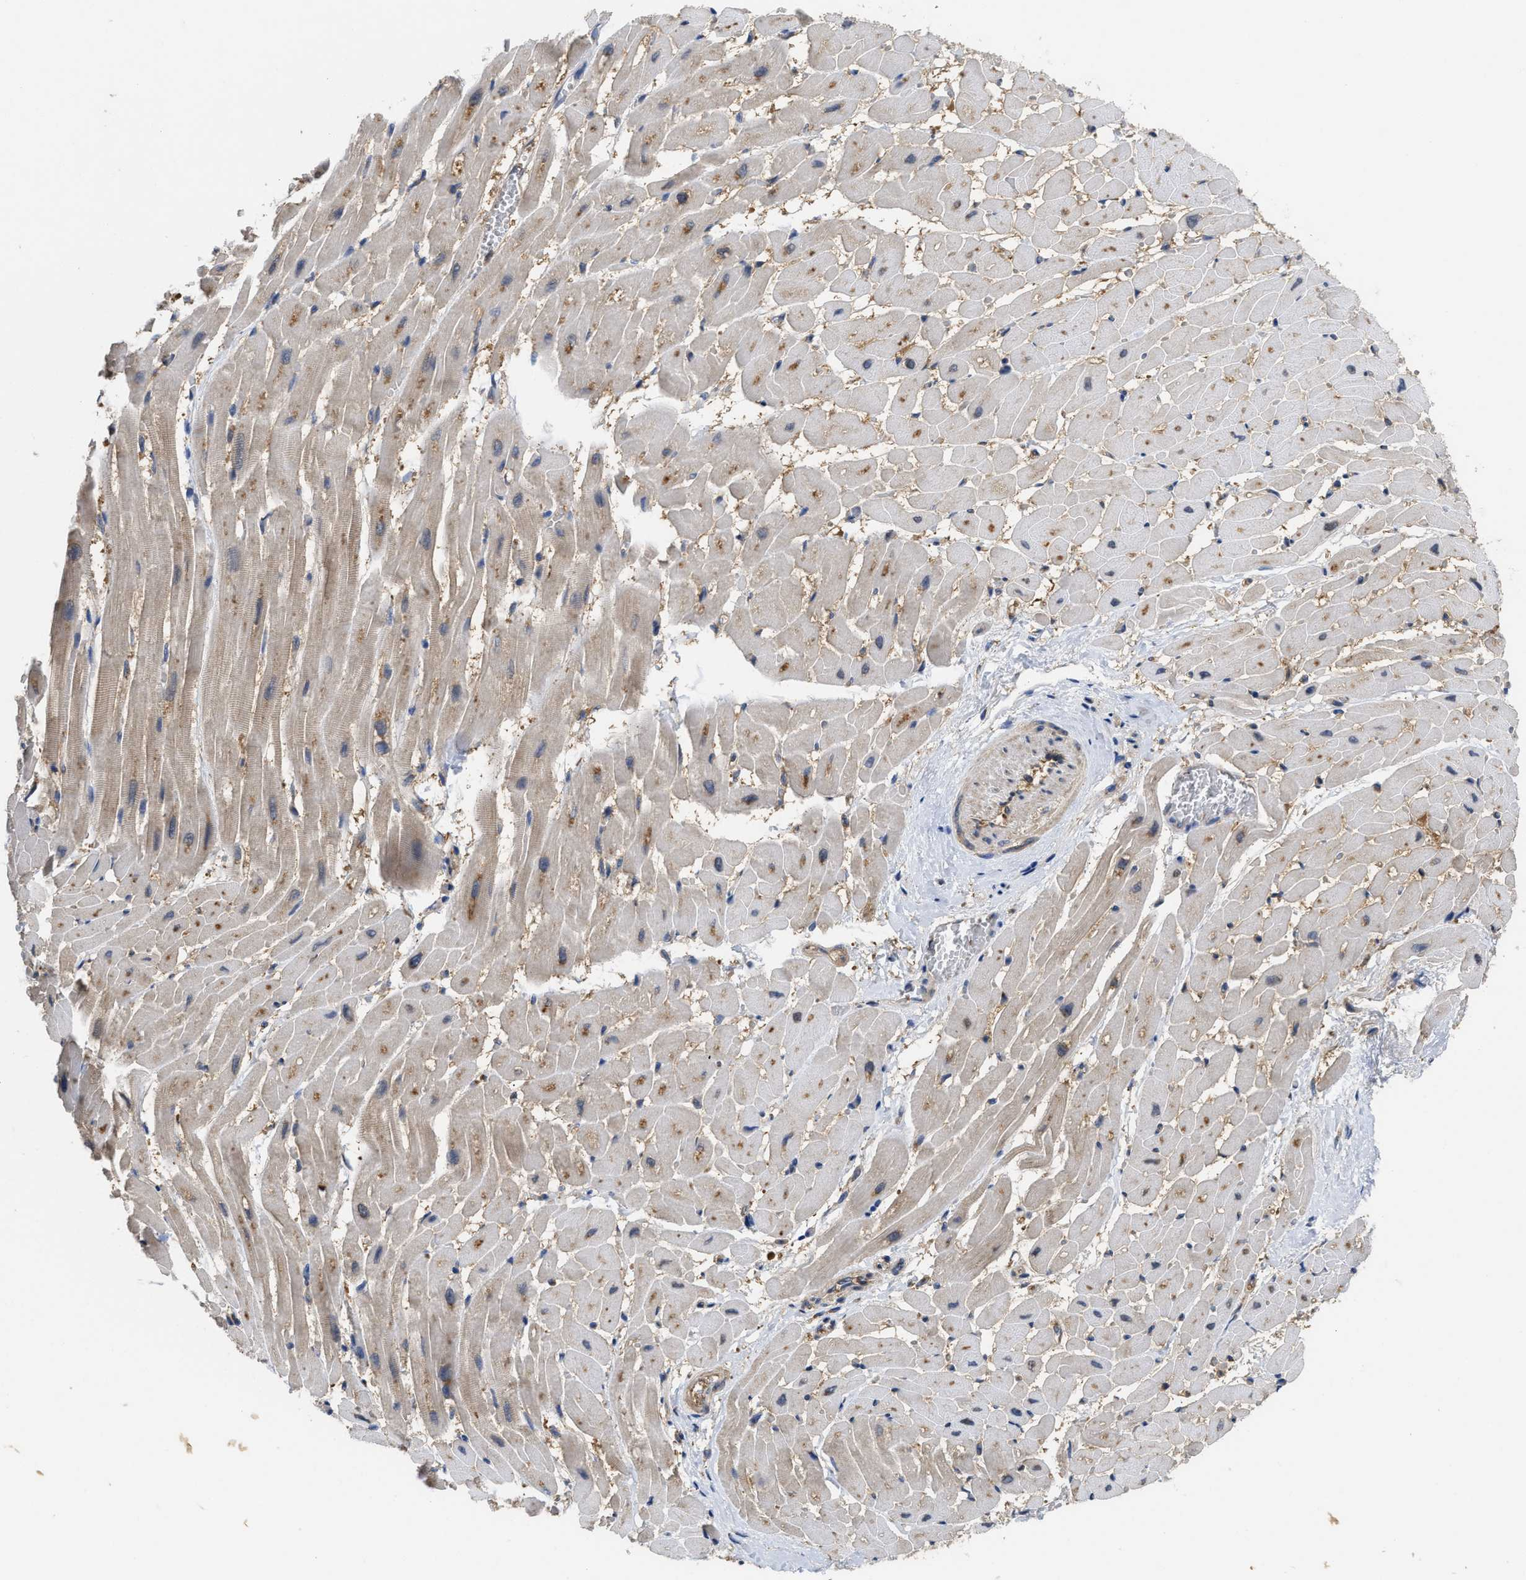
{"staining": {"intensity": "weak", "quantity": ">75%", "location": "cytoplasmic/membranous"}, "tissue": "heart muscle", "cell_type": "Cardiomyocytes", "image_type": "normal", "snomed": [{"axis": "morphology", "description": "Normal tissue, NOS"}, {"axis": "topography", "description": "Heart"}], "caption": "Weak cytoplasmic/membranous protein positivity is seen in about >75% of cardiomyocytes in heart muscle. (brown staining indicates protein expression, while blue staining denotes nuclei).", "gene": "RNF216", "patient": {"sex": "male", "age": 45}}